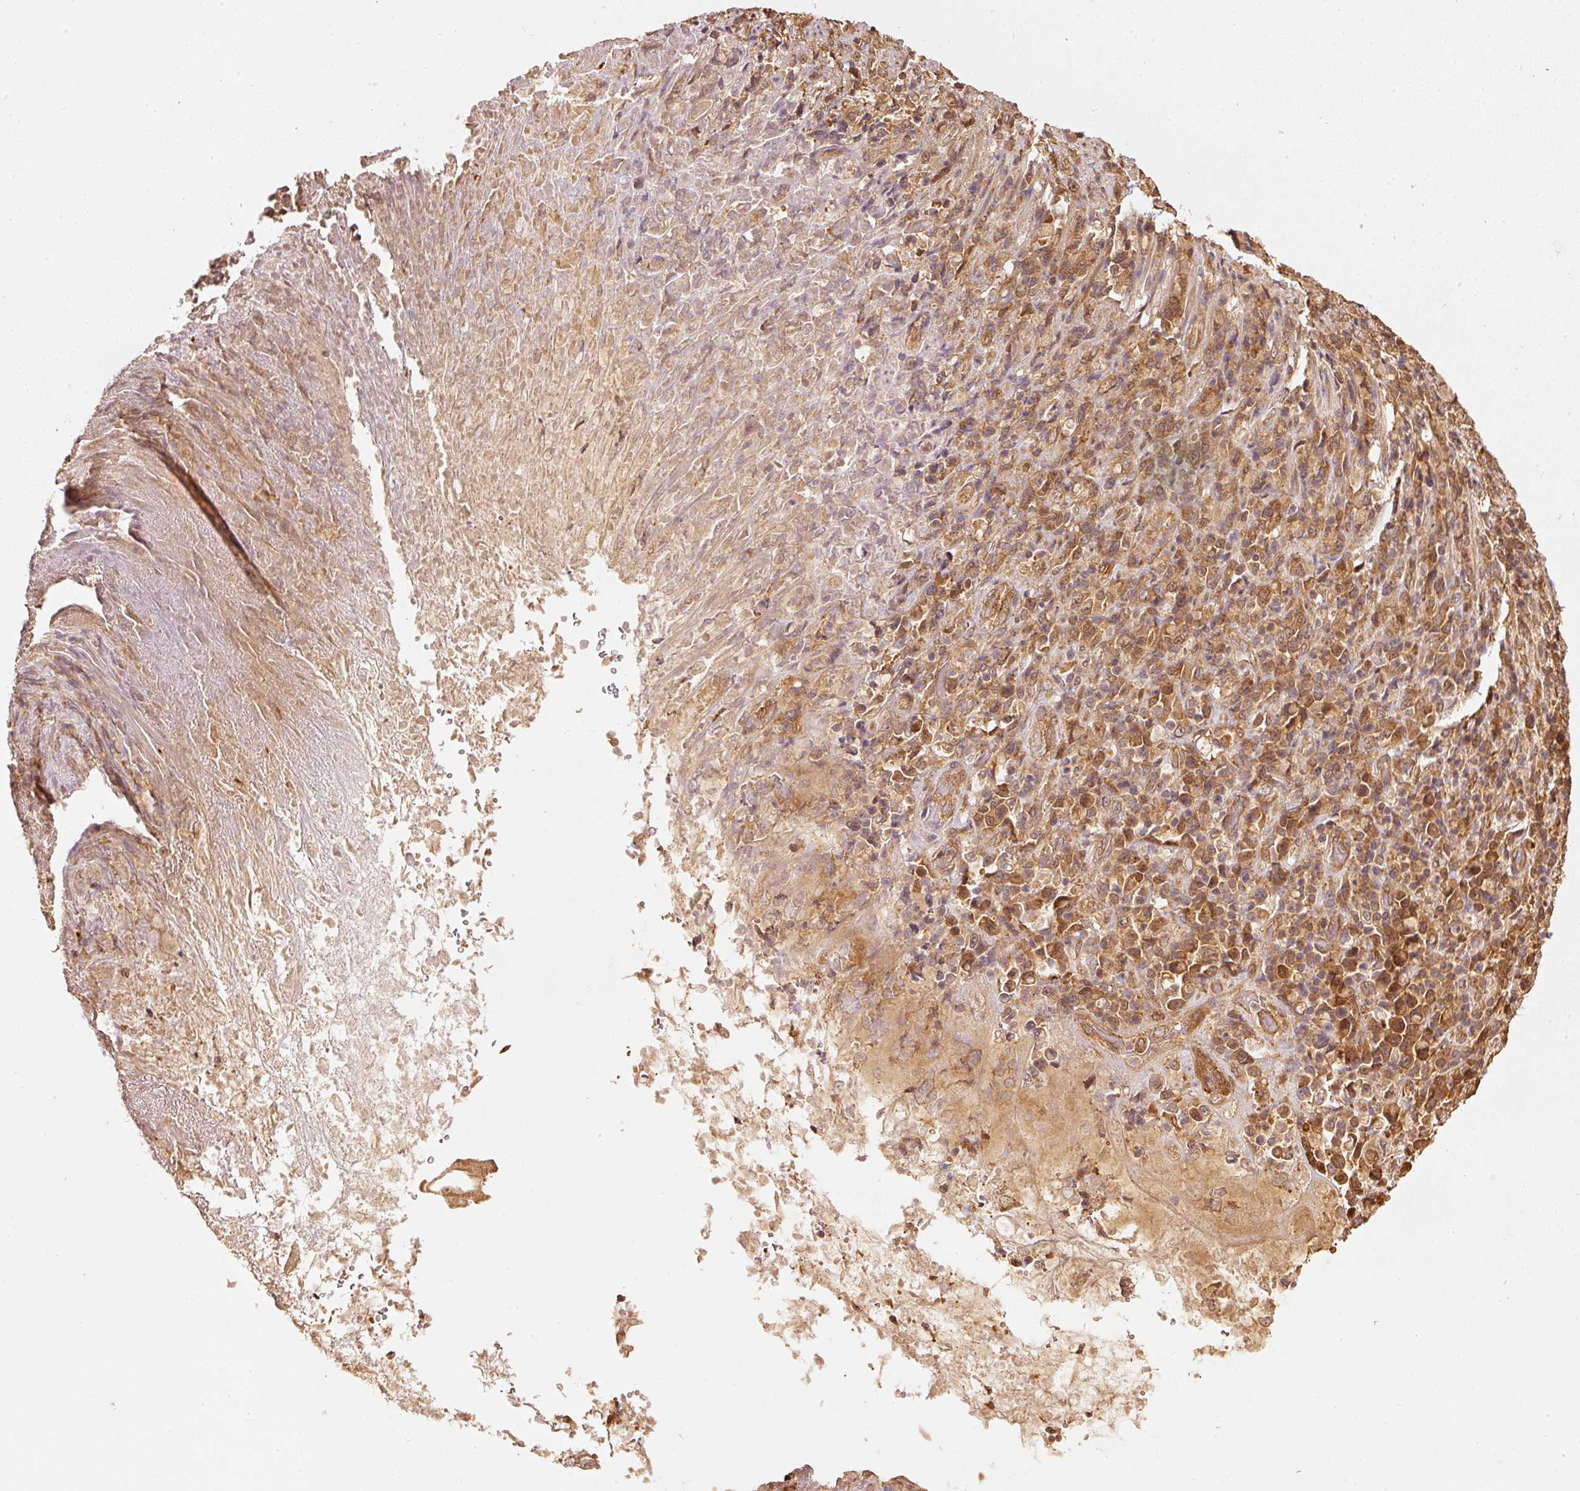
{"staining": {"intensity": "moderate", "quantity": ">75%", "location": "cytoplasmic/membranous"}, "tissue": "stomach cancer", "cell_type": "Tumor cells", "image_type": "cancer", "snomed": [{"axis": "morphology", "description": "Normal tissue, NOS"}, {"axis": "morphology", "description": "Adenocarcinoma, NOS"}, {"axis": "topography", "description": "Stomach"}], "caption": "A histopathology image of human stomach adenocarcinoma stained for a protein demonstrates moderate cytoplasmic/membranous brown staining in tumor cells.", "gene": "STAU1", "patient": {"sex": "female", "age": 79}}